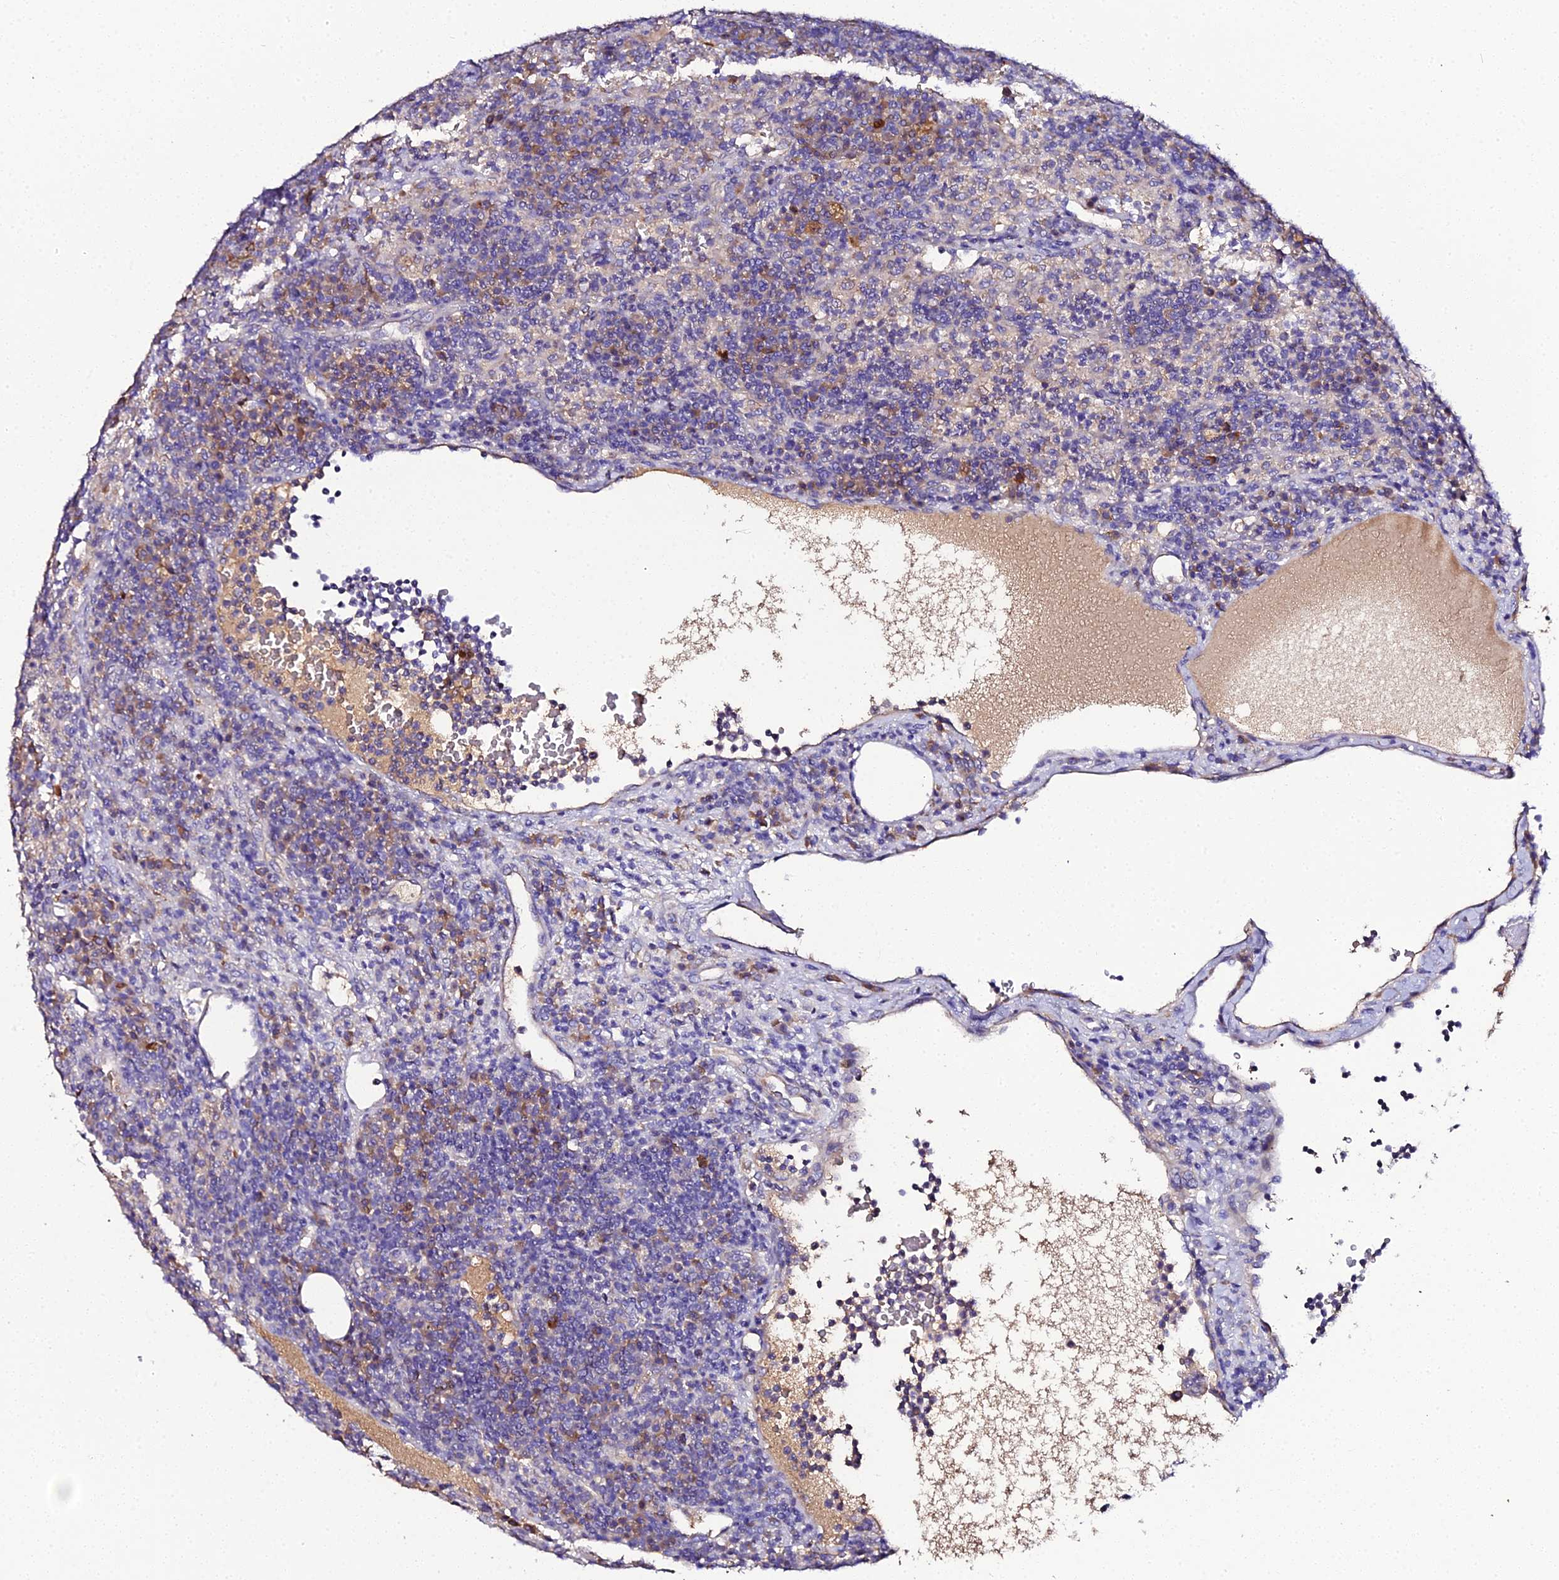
{"staining": {"intensity": "negative", "quantity": "none", "location": "none"}, "tissue": "lymph node", "cell_type": "Germinal center cells", "image_type": "normal", "snomed": [{"axis": "morphology", "description": "Normal tissue, NOS"}, {"axis": "topography", "description": "Lymph node"}], "caption": "Immunohistochemistry (IHC) histopathology image of unremarkable lymph node: lymph node stained with DAB reveals no significant protein positivity in germinal center cells.", "gene": "SCX", "patient": {"sex": "female", "age": 70}}